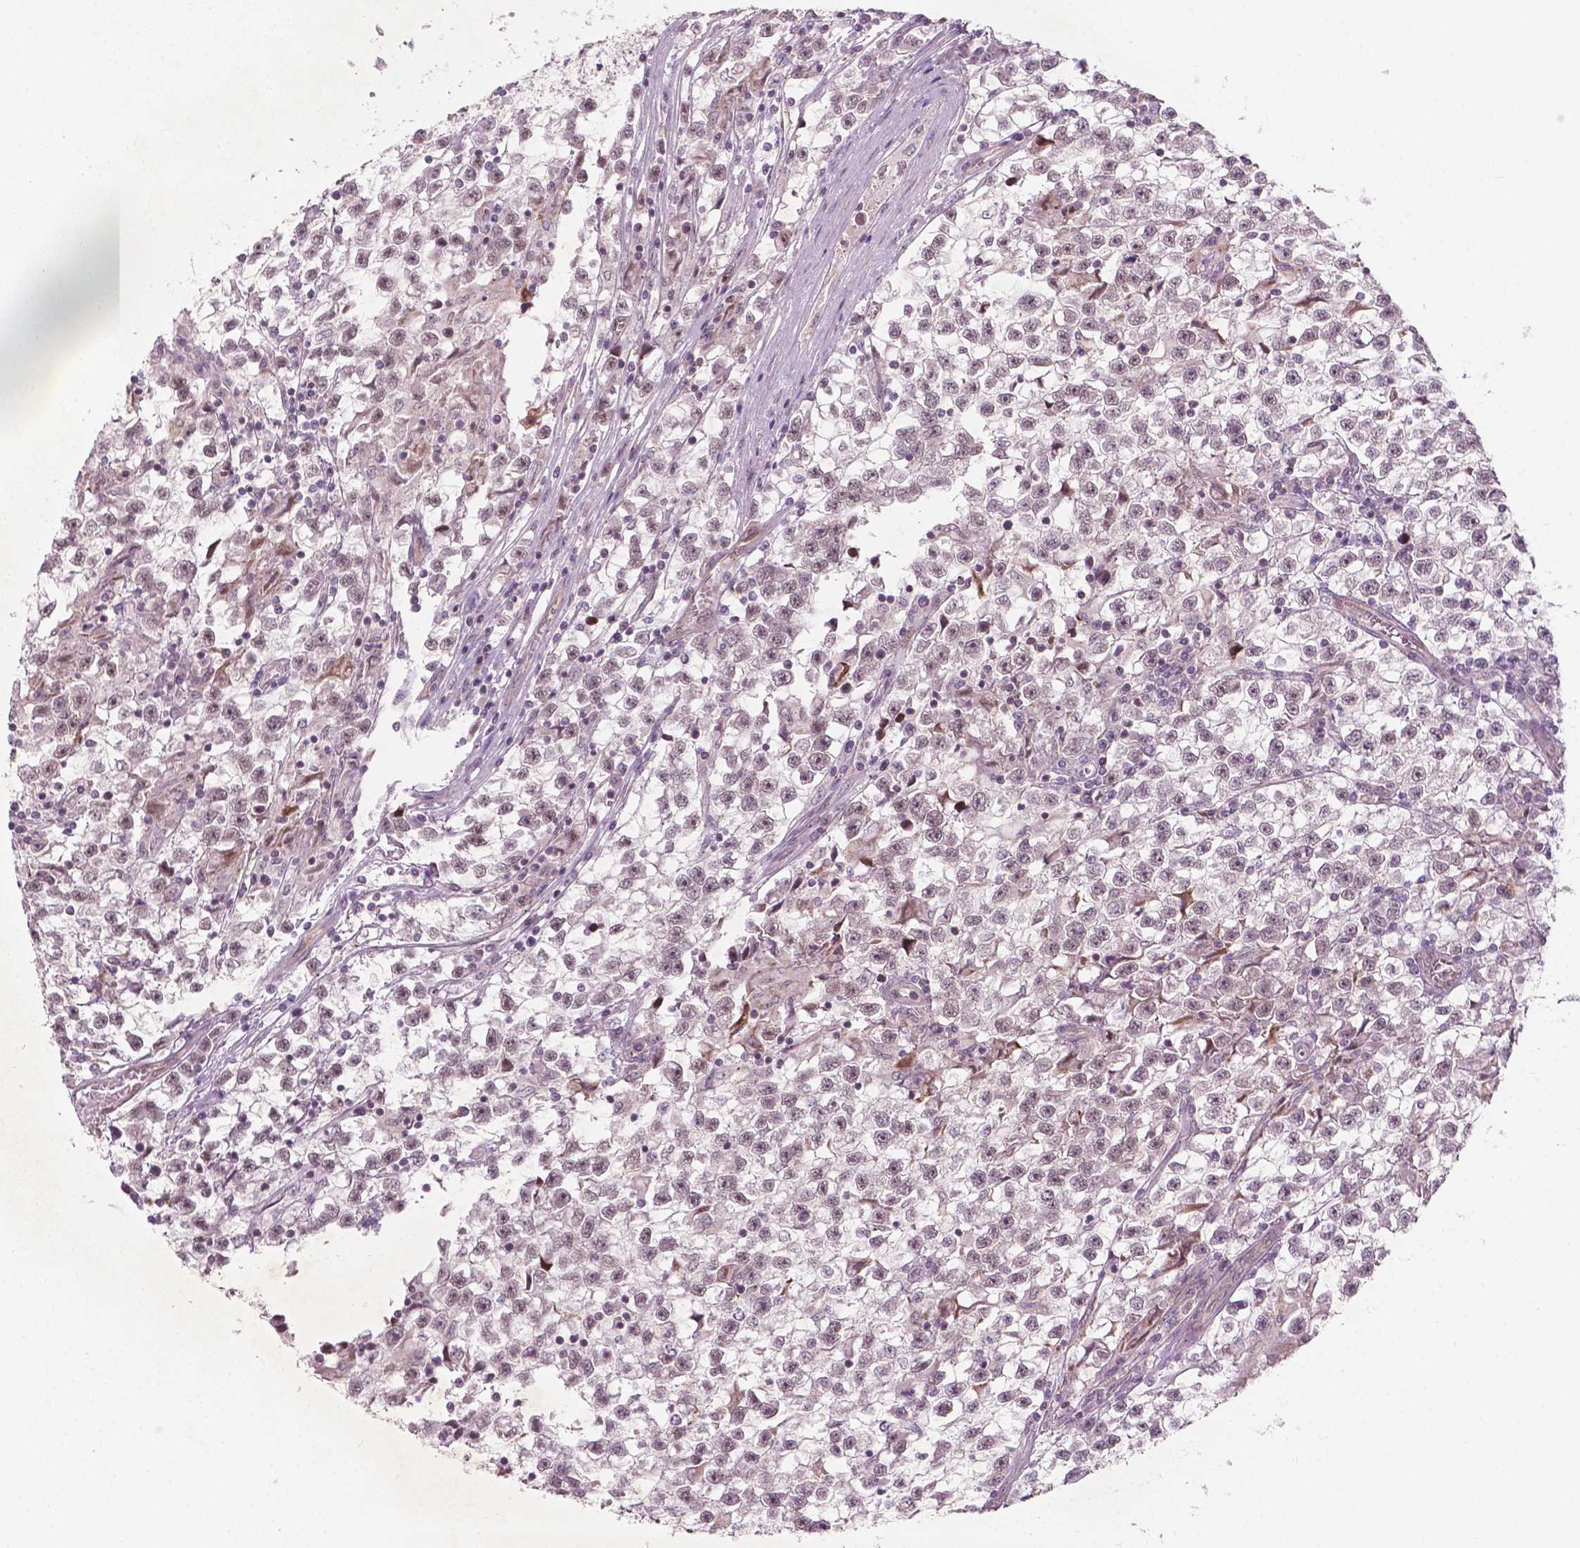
{"staining": {"intensity": "weak", "quantity": ">75%", "location": "nuclear"}, "tissue": "testis cancer", "cell_type": "Tumor cells", "image_type": "cancer", "snomed": [{"axis": "morphology", "description": "Seminoma, NOS"}, {"axis": "topography", "description": "Testis"}], "caption": "Immunohistochemical staining of testis cancer (seminoma) shows low levels of weak nuclear protein positivity in approximately >75% of tumor cells.", "gene": "NFAT5", "patient": {"sex": "male", "age": 31}}